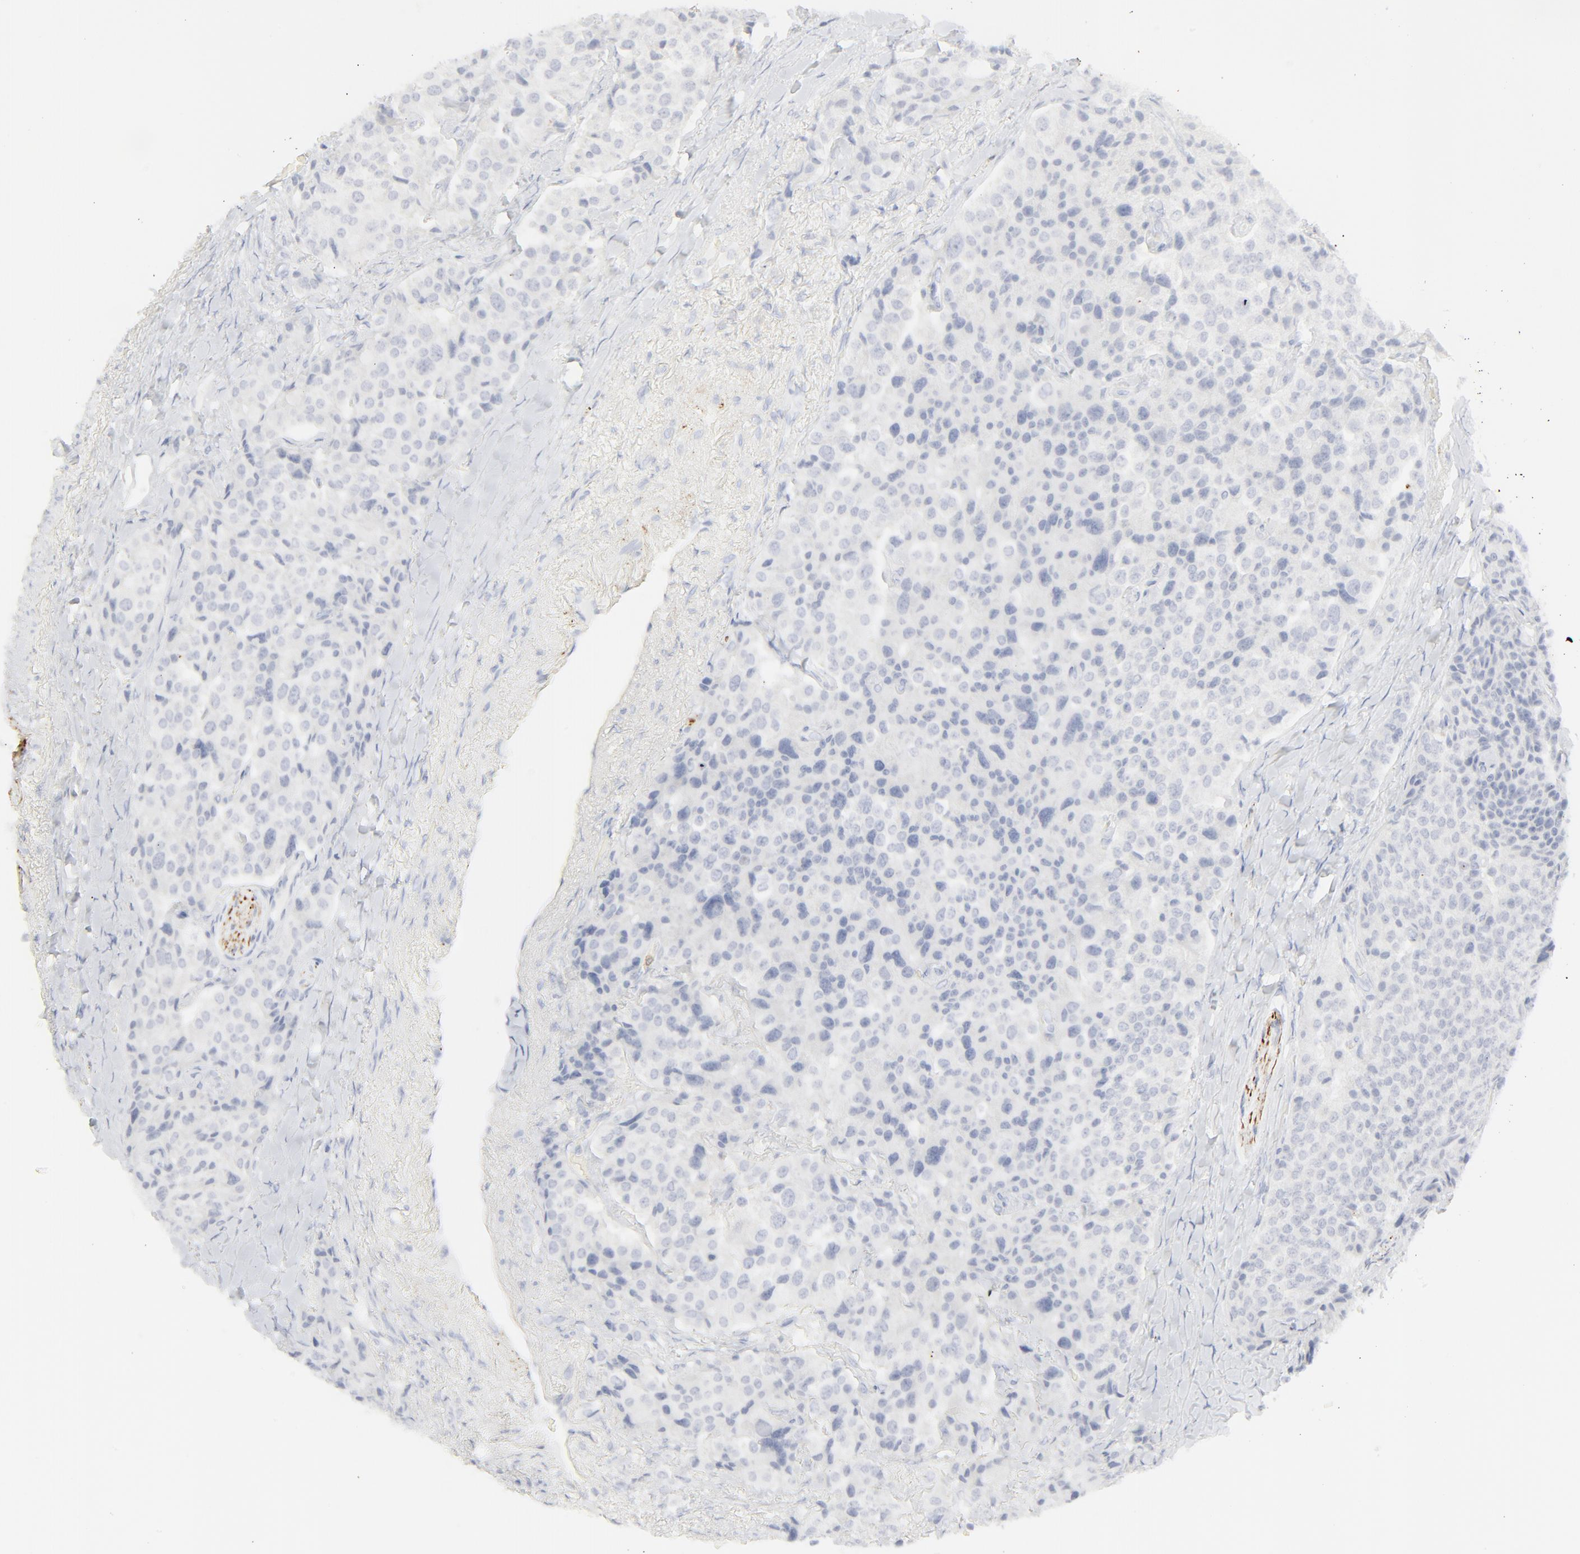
{"staining": {"intensity": "negative", "quantity": "none", "location": "none"}, "tissue": "carcinoid", "cell_type": "Tumor cells", "image_type": "cancer", "snomed": [{"axis": "morphology", "description": "Carcinoid, malignant, NOS"}, {"axis": "topography", "description": "Colon"}], "caption": "There is no significant staining in tumor cells of carcinoid. The staining is performed using DAB brown chromogen with nuclei counter-stained in using hematoxylin.", "gene": "CCR7", "patient": {"sex": "female", "age": 61}}